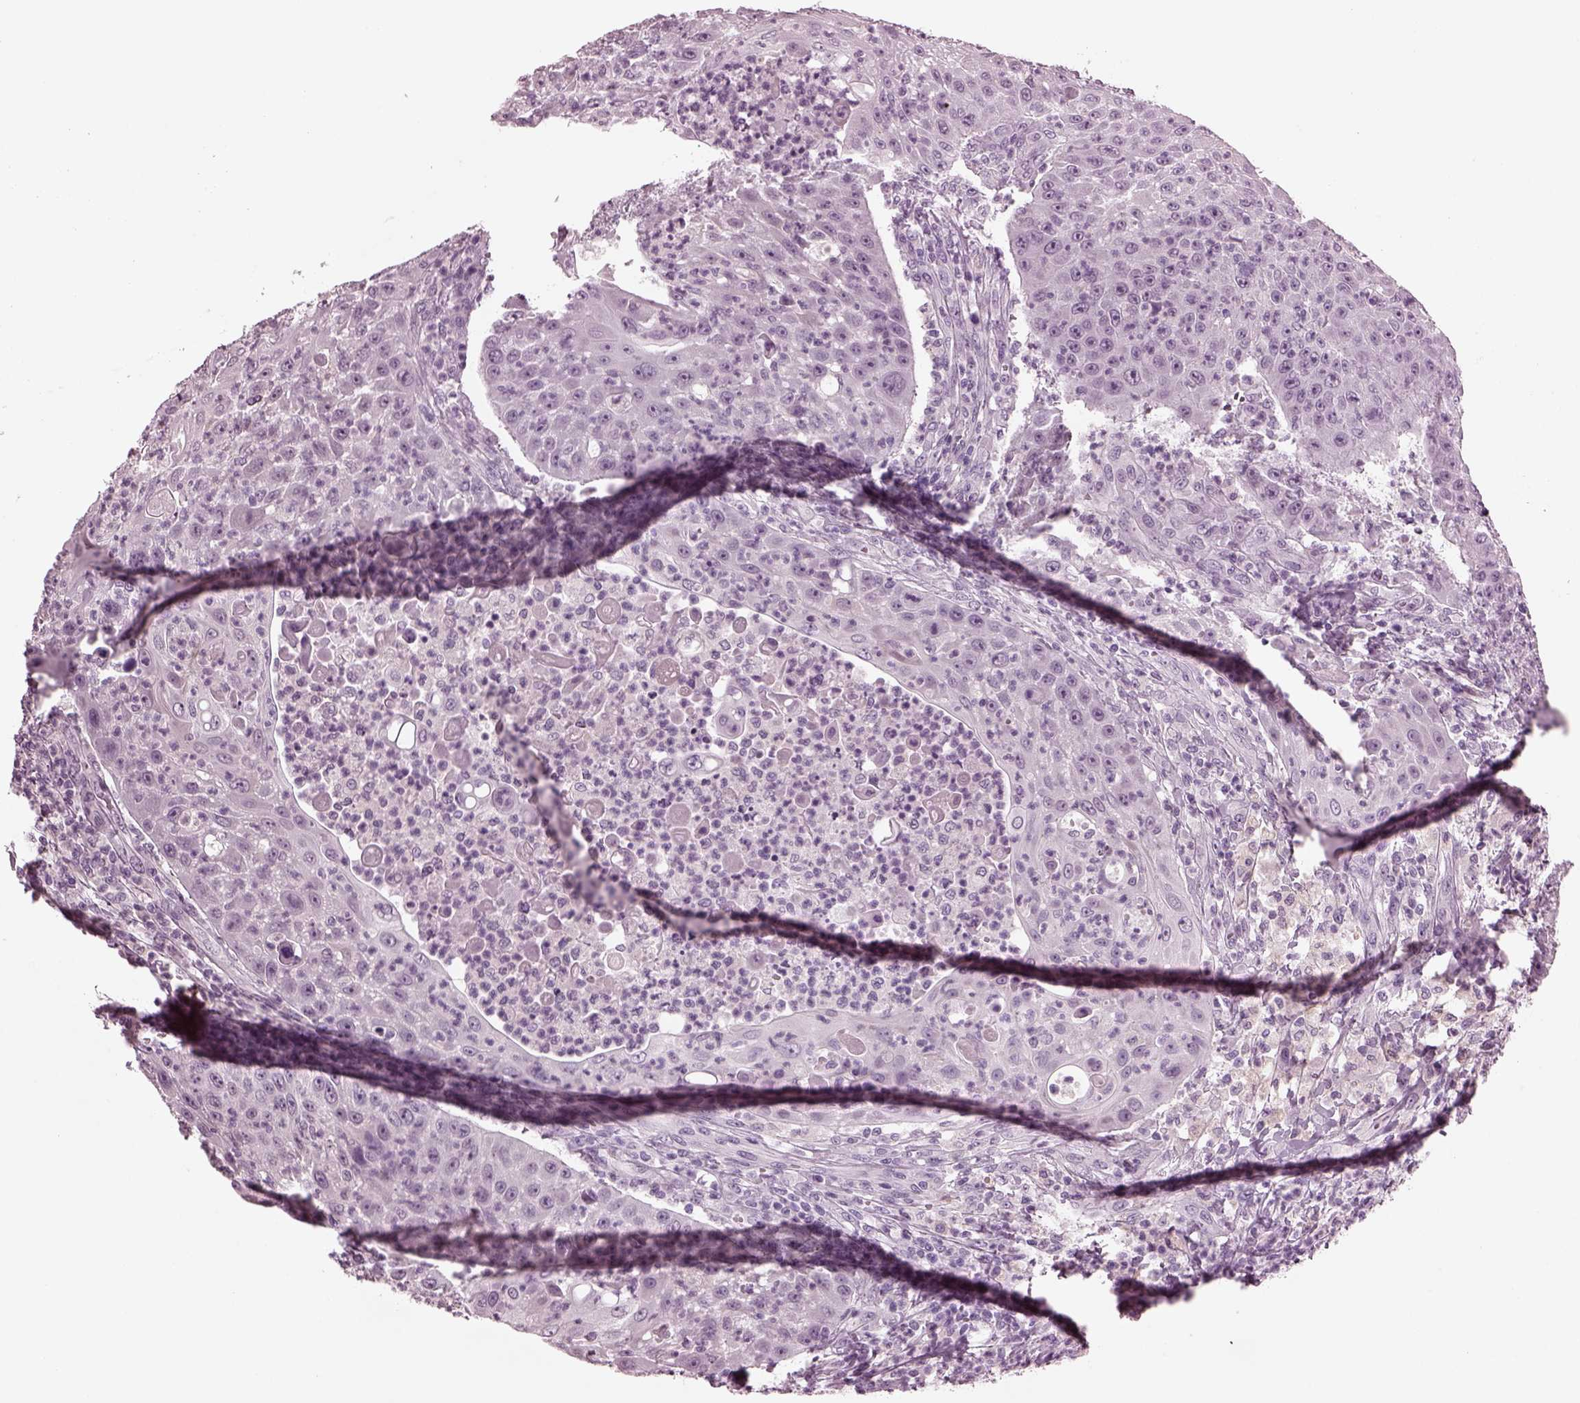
{"staining": {"intensity": "negative", "quantity": "none", "location": "none"}, "tissue": "head and neck cancer", "cell_type": "Tumor cells", "image_type": "cancer", "snomed": [{"axis": "morphology", "description": "Squamous cell carcinoma, NOS"}, {"axis": "topography", "description": "Head-Neck"}], "caption": "This is an IHC micrograph of human head and neck squamous cell carcinoma. There is no staining in tumor cells.", "gene": "SLC6A17", "patient": {"sex": "male", "age": 69}}